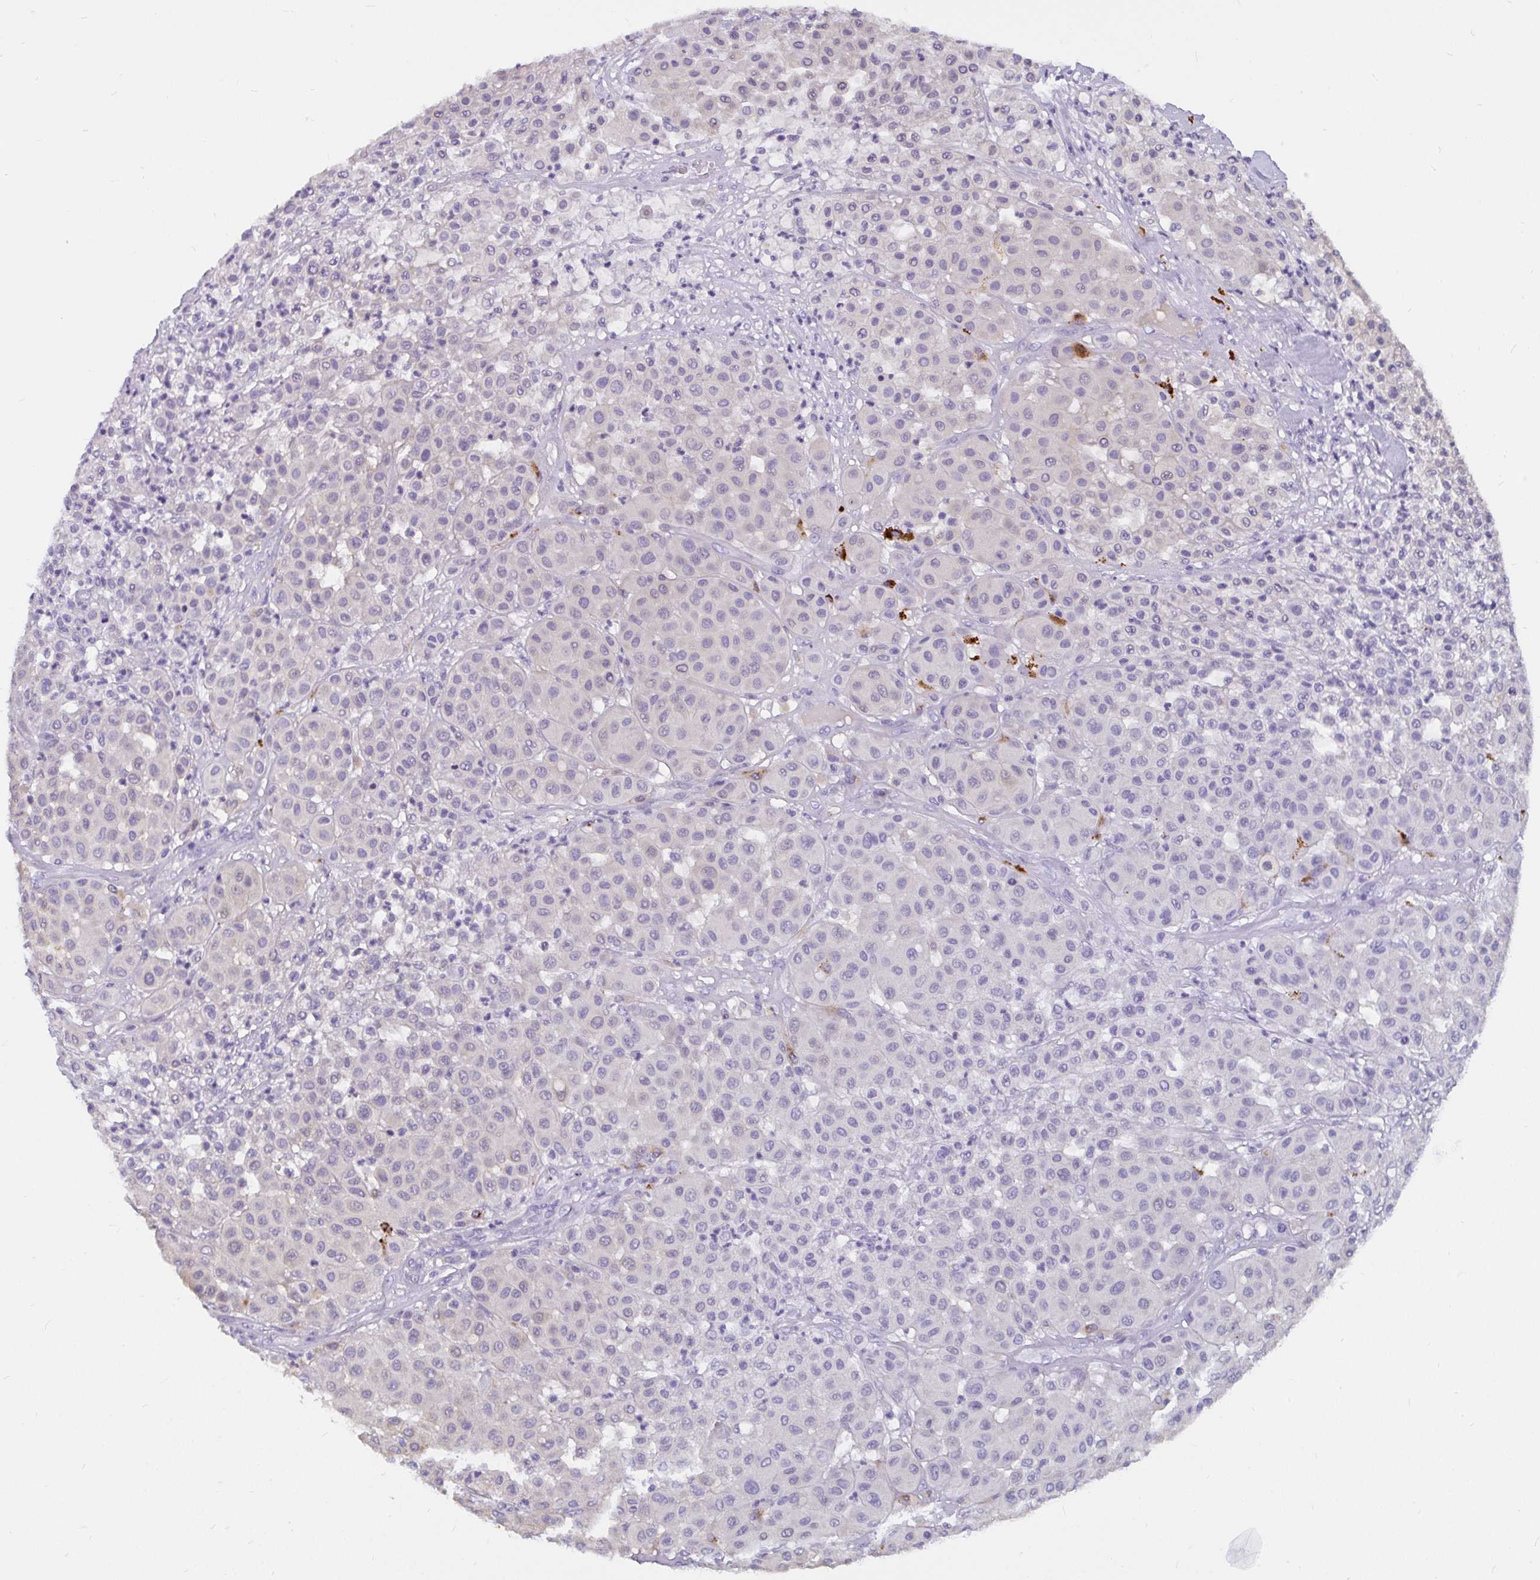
{"staining": {"intensity": "negative", "quantity": "none", "location": "none"}, "tissue": "melanoma", "cell_type": "Tumor cells", "image_type": "cancer", "snomed": [{"axis": "morphology", "description": "Malignant melanoma, Metastatic site"}, {"axis": "topography", "description": "Smooth muscle"}], "caption": "High magnification brightfield microscopy of melanoma stained with DAB (3,3'-diaminobenzidine) (brown) and counterstained with hematoxylin (blue): tumor cells show no significant positivity.", "gene": "ADAMTS6", "patient": {"sex": "male", "age": 41}}